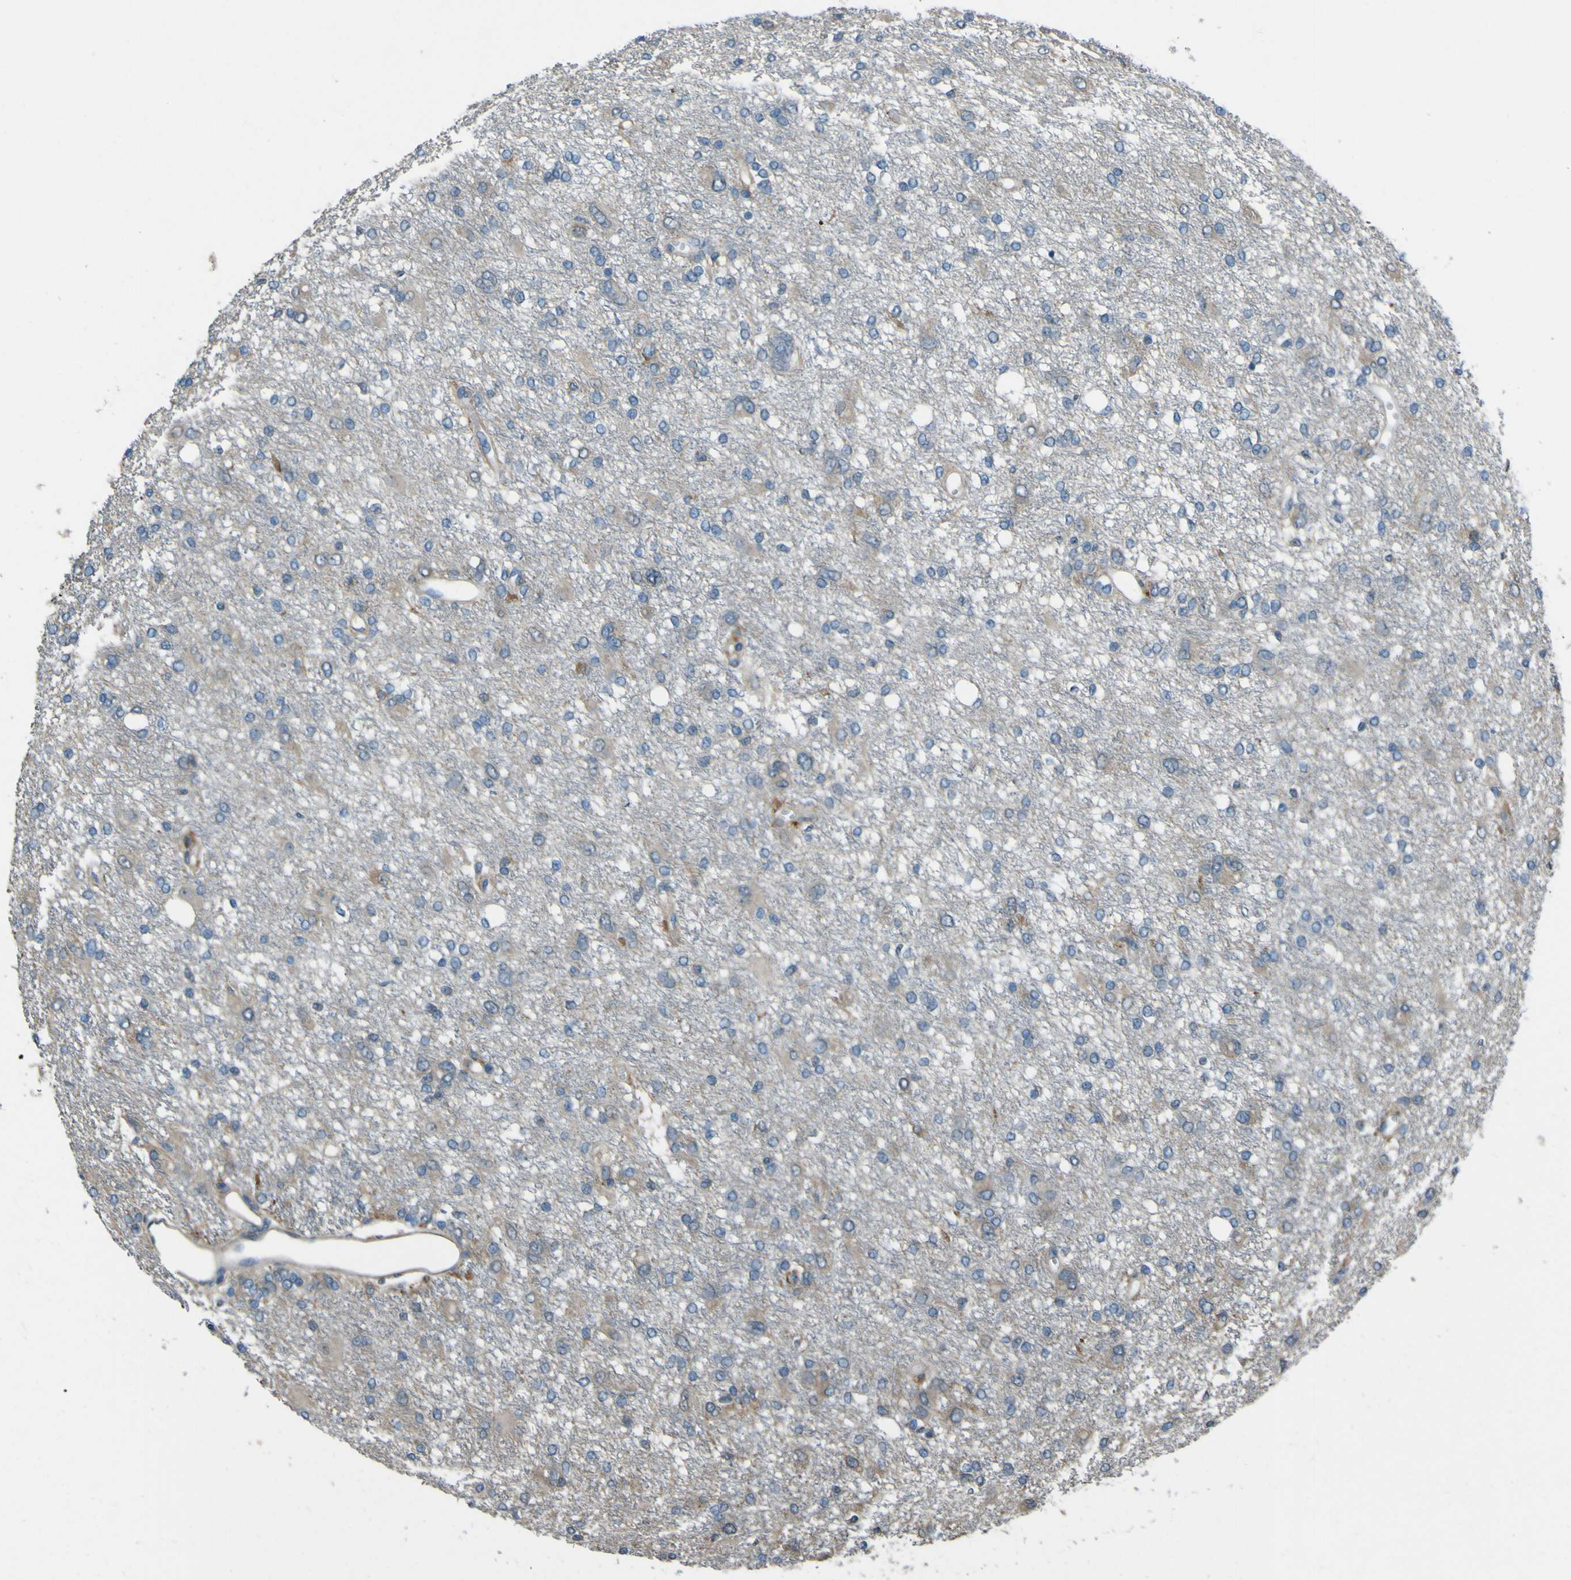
{"staining": {"intensity": "negative", "quantity": "none", "location": "none"}, "tissue": "glioma", "cell_type": "Tumor cells", "image_type": "cancer", "snomed": [{"axis": "morphology", "description": "Glioma, malignant, High grade"}, {"axis": "topography", "description": "Brain"}], "caption": "IHC of malignant high-grade glioma displays no staining in tumor cells.", "gene": "NAALADL2", "patient": {"sex": "female", "age": 59}}